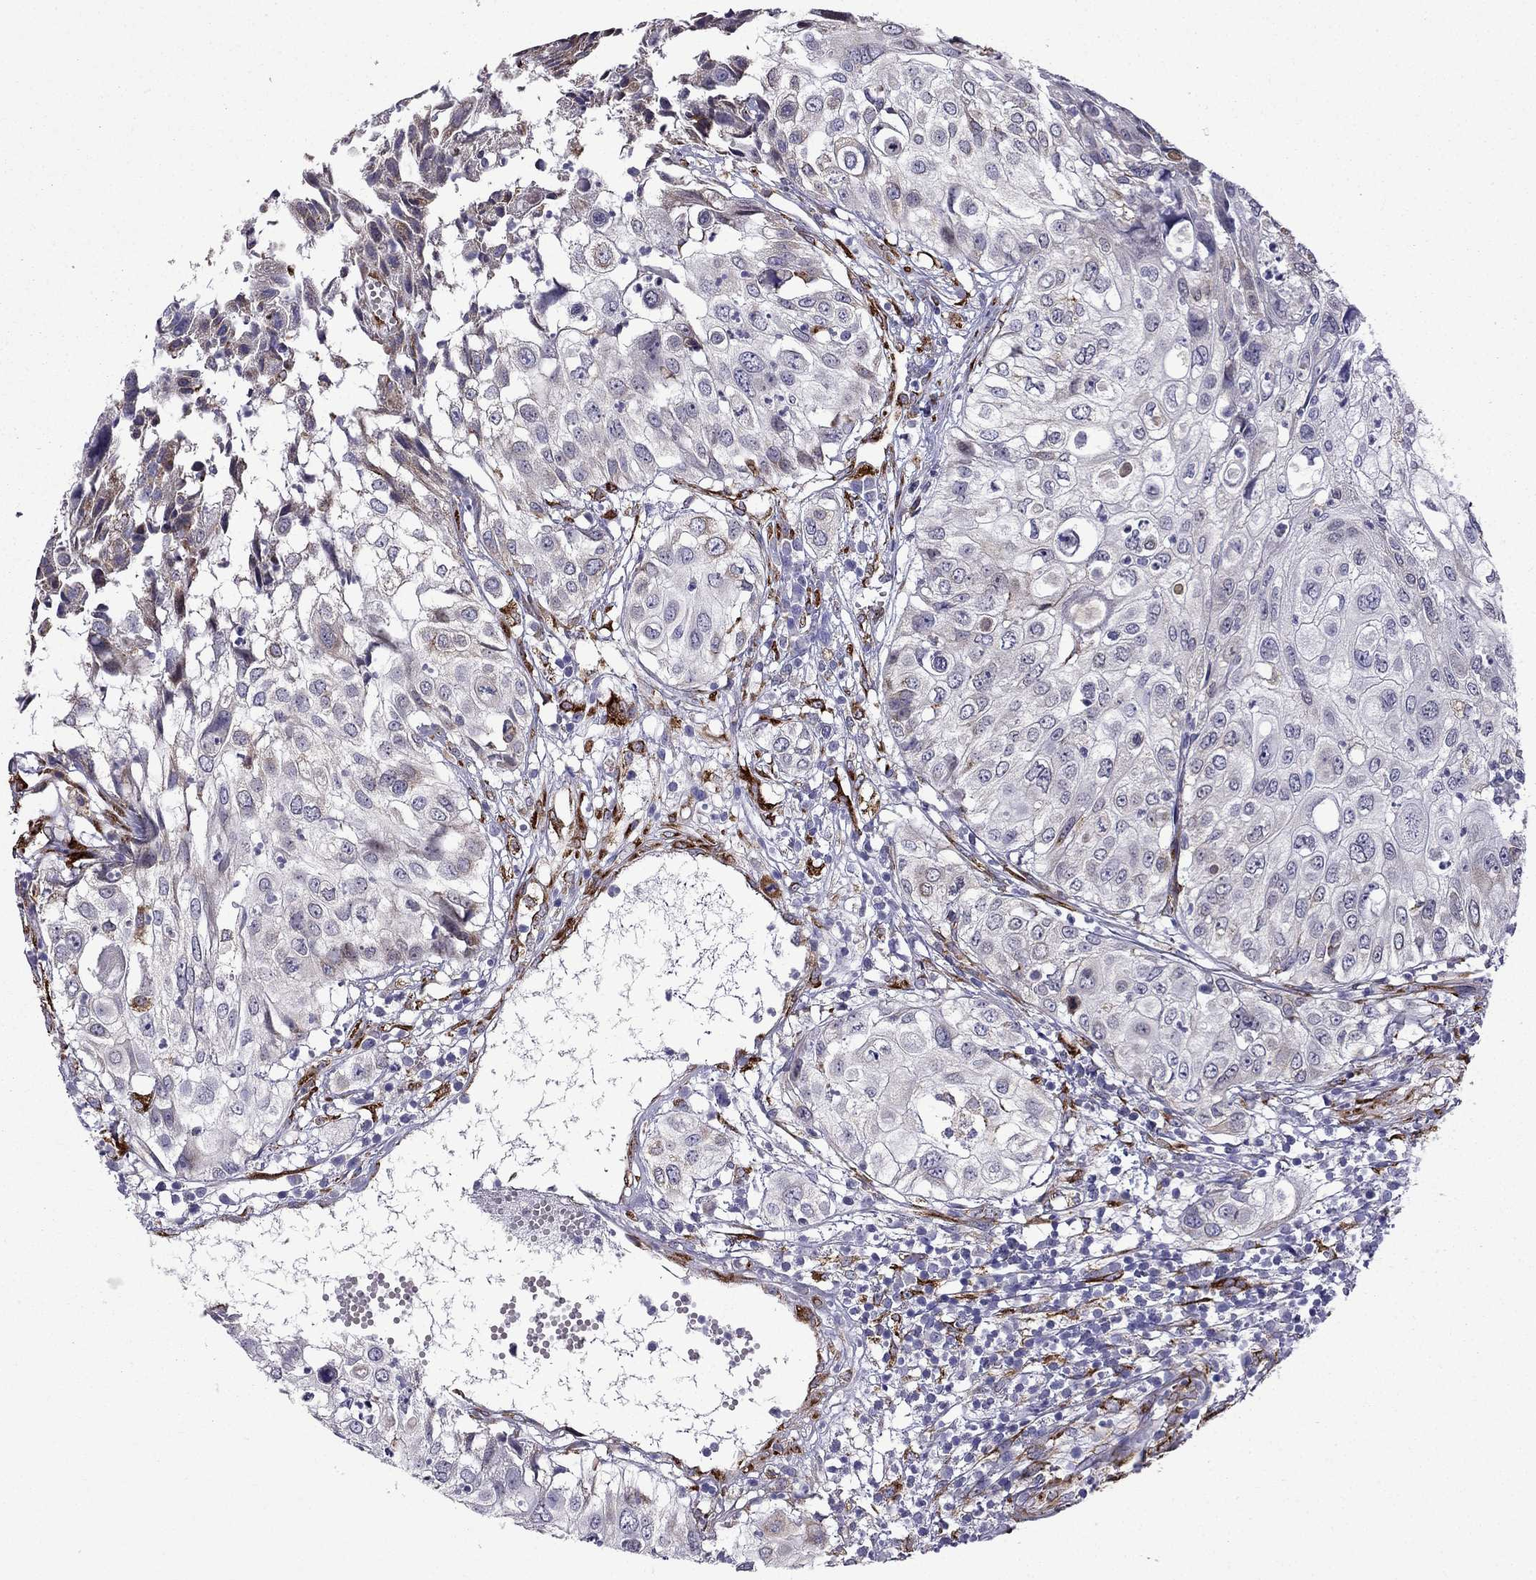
{"staining": {"intensity": "negative", "quantity": "none", "location": "none"}, "tissue": "urothelial cancer", "cell_type": "Tumor cells", "image_type": "cancer", "snomed": [{"axis": "morphology", "description": "Urothelial carcinoma, High grade"}, {"axis": "topography", "description": "Urinary bladder"}], "caption": "The photomicrograph displays no significant staining in tumor cells of urothelial cancer.", "gene": "IKBIP", "patient": {"sex": "female", "age": 79}}